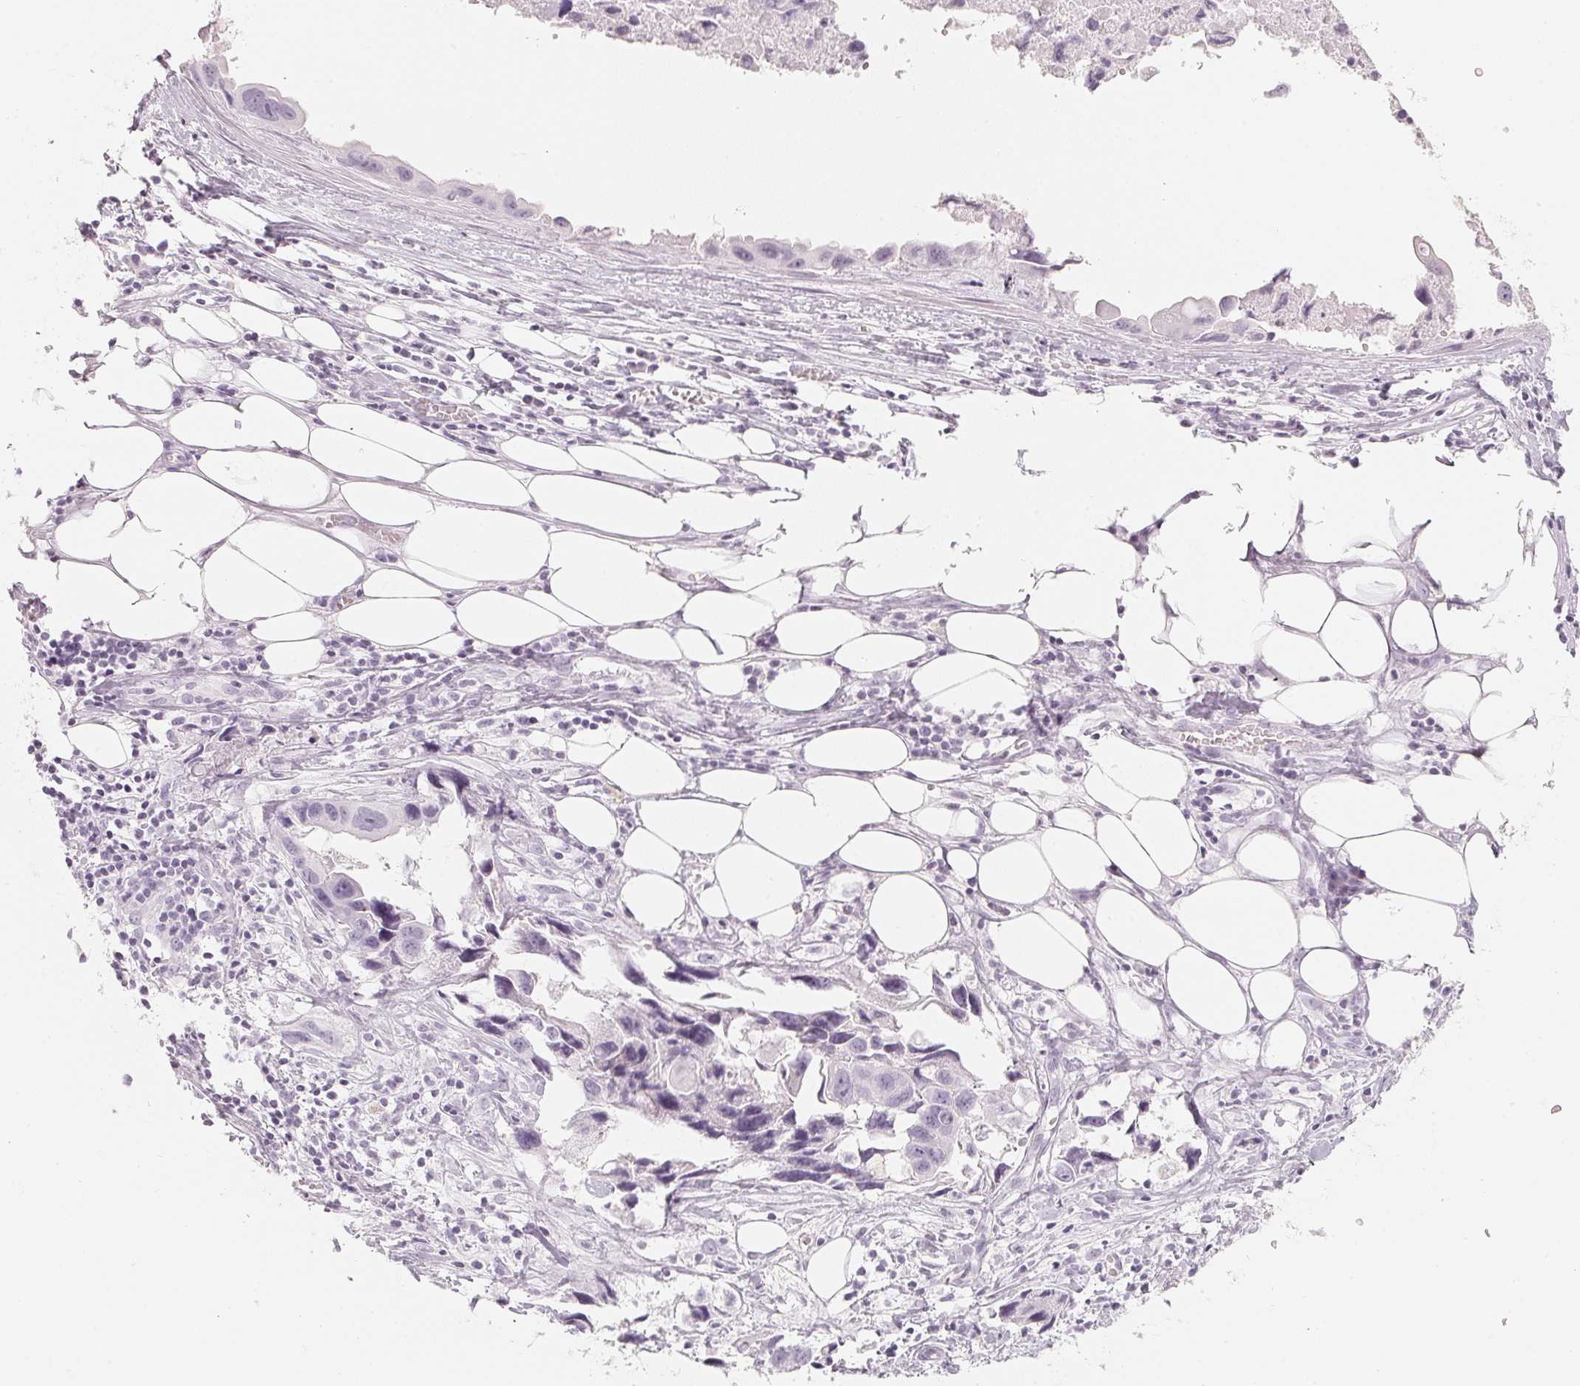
{"staining": {"intensity": "negative", "quantity": "none", "location": "none"}, "tissue": "lung cancer", "cell_type": "Tumor cells", "image_type": "cancer", "snomed": [{"axis": "morphology", "description": "Adenocarcinoma, NOS"}, {"axis": "topography", "description": "Lymph node"}, {"axis": "topography", "description": "Lung"}], "caption": "An IHC image of lung cancer is shown. There is no staining in tumor cells of lung cancer.", "gene": "SLC22A8", "patient": {"sex": "male", "age": 64}}